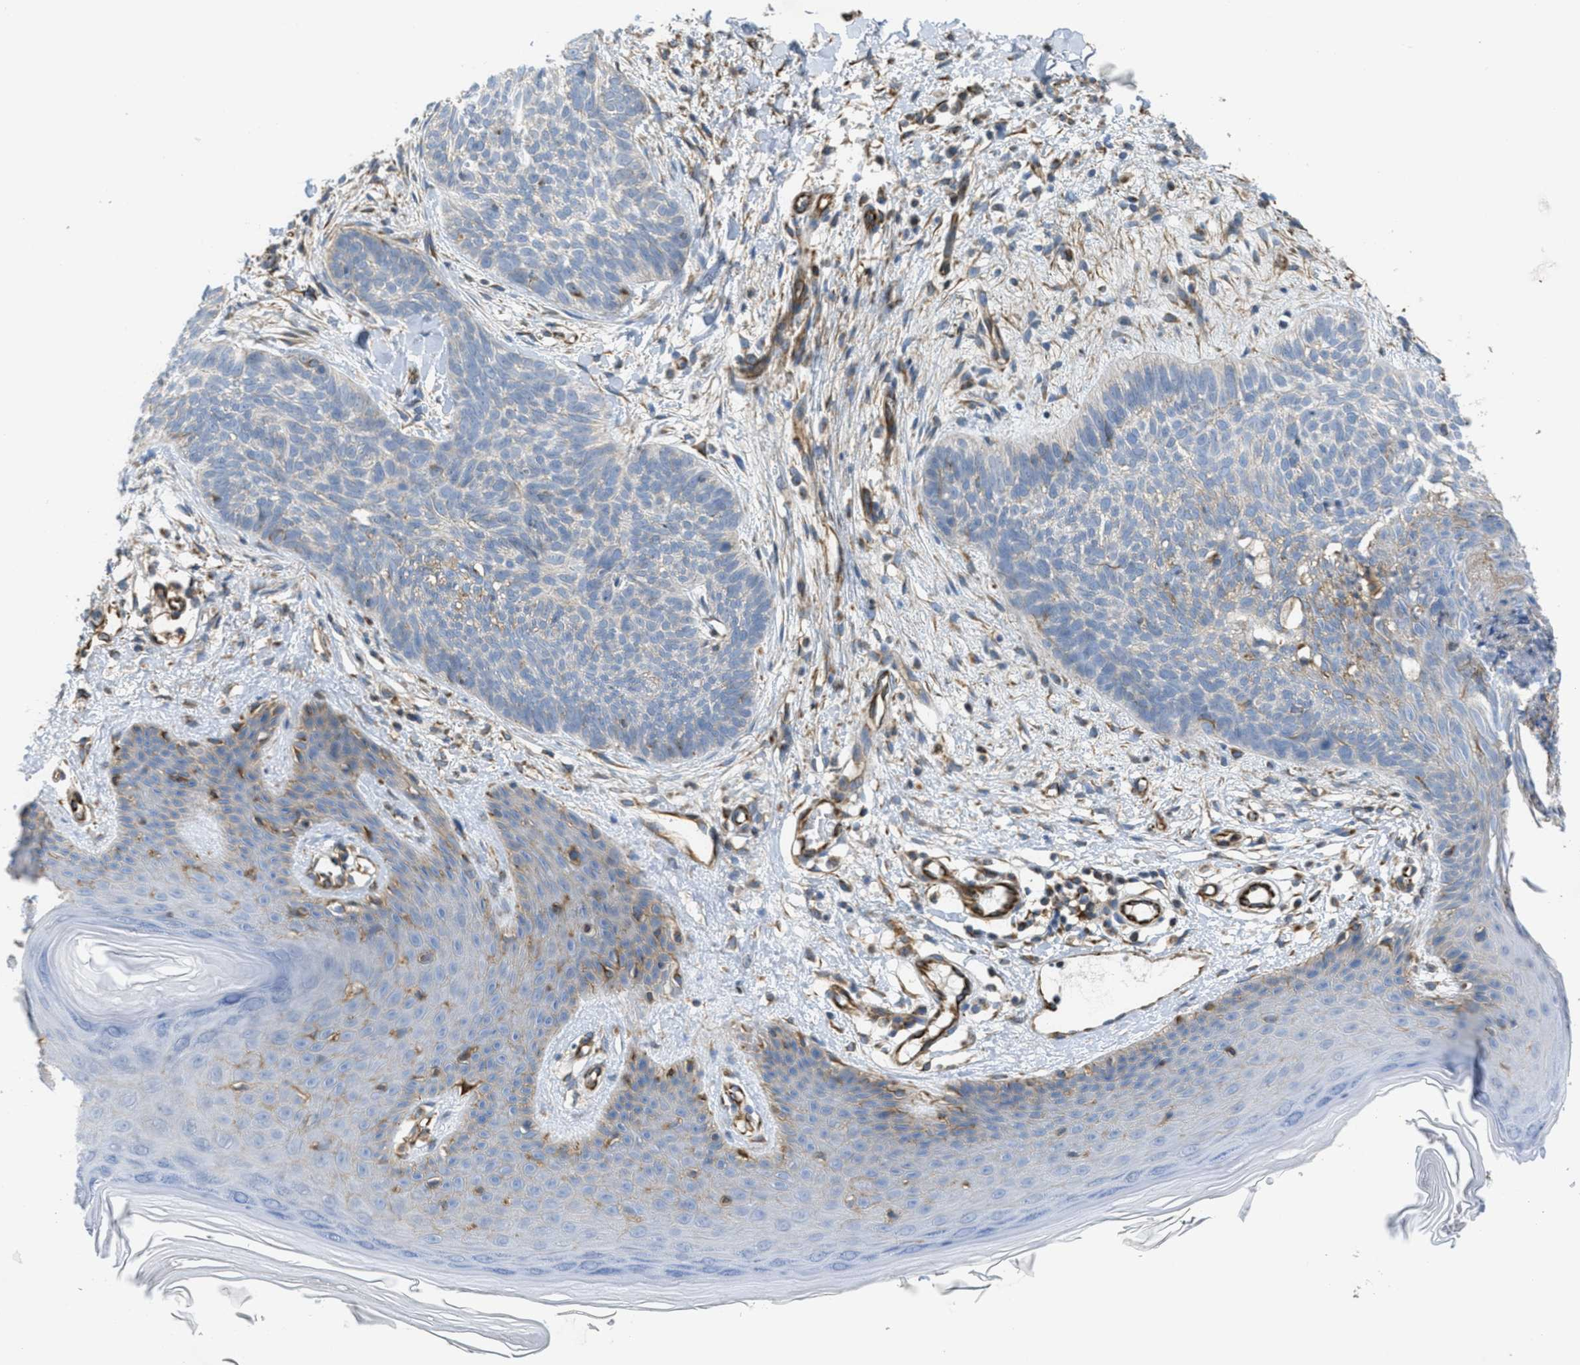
{"staining": {"intensity": "negative", "quantity": "none", "location": "none"}, "tissue": "skin cancer", "cell_type": "Tumor cells", "image_type": "cancer", "snomed": [{"axis": "morphology", "description": "Basal cell carcinoma"}, {"axis": "topography", "description": "Skin"}], "caption": "Photomicrograph shows no protein expression in tumor cells of skin cancer (basal cell carcinoma) tissue.", "gene": "BTN3A1", "patient": {"sex": "female", "age": 59}}